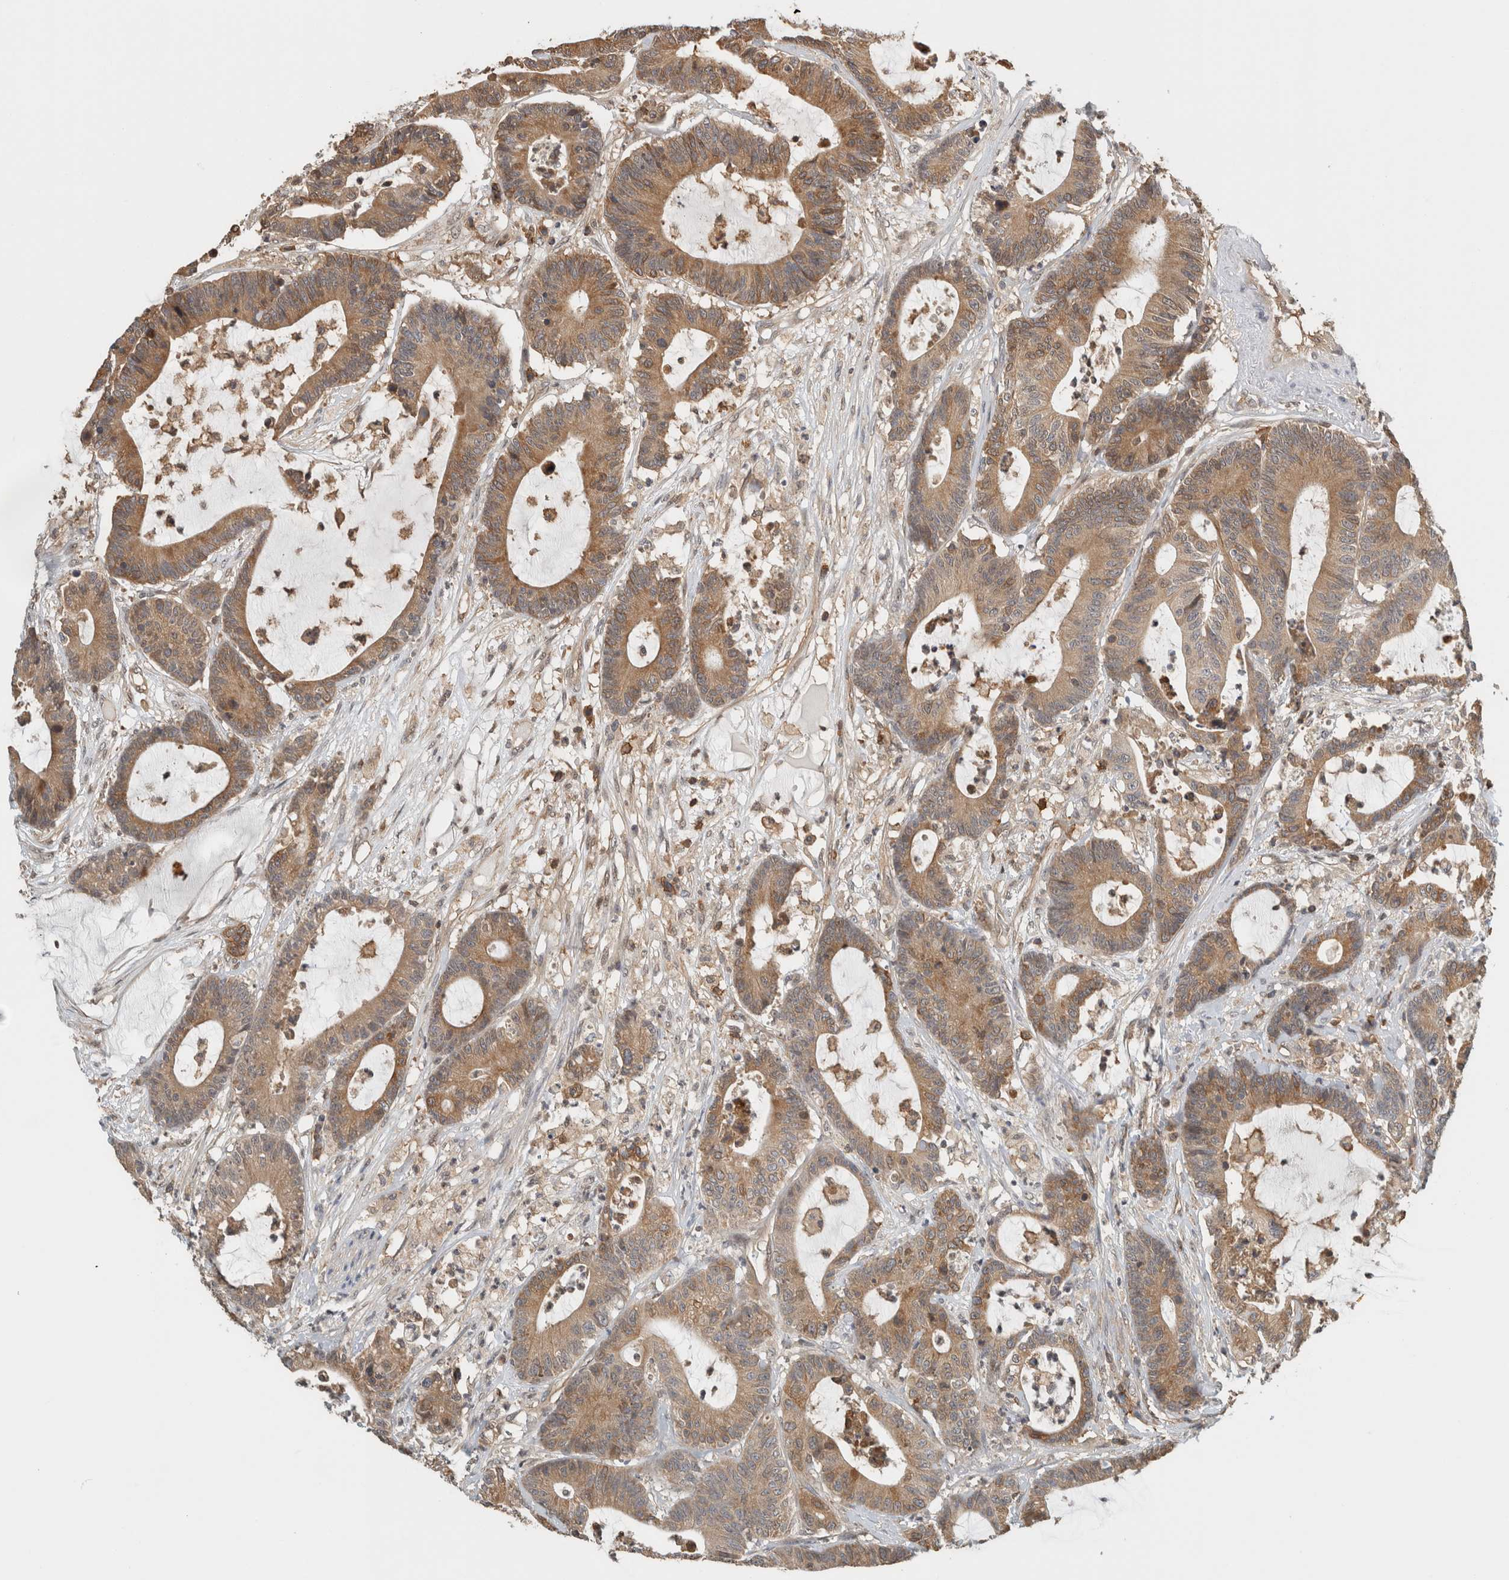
{"staining": {"intensity": "moderate", "quantity": ">75%", "location": "cytoplasmic/membranous"}, "tissue": "colorectal cancer", "cell_type": "Tumor cells", "image_type": "cancer", "snomed": [{"axis": "morphology", "description": "Adenocarcinoma, NOS"}, {"axis": "topography", "description": "Colon"}], "caption": "A brown stain labels moderate cytoplasmic/membranous expression of a protein in adenocarcinoma (colorectal) tumor cells.", "gene": "PFDN4", "patient": {"sex": "female", "age": 84}}